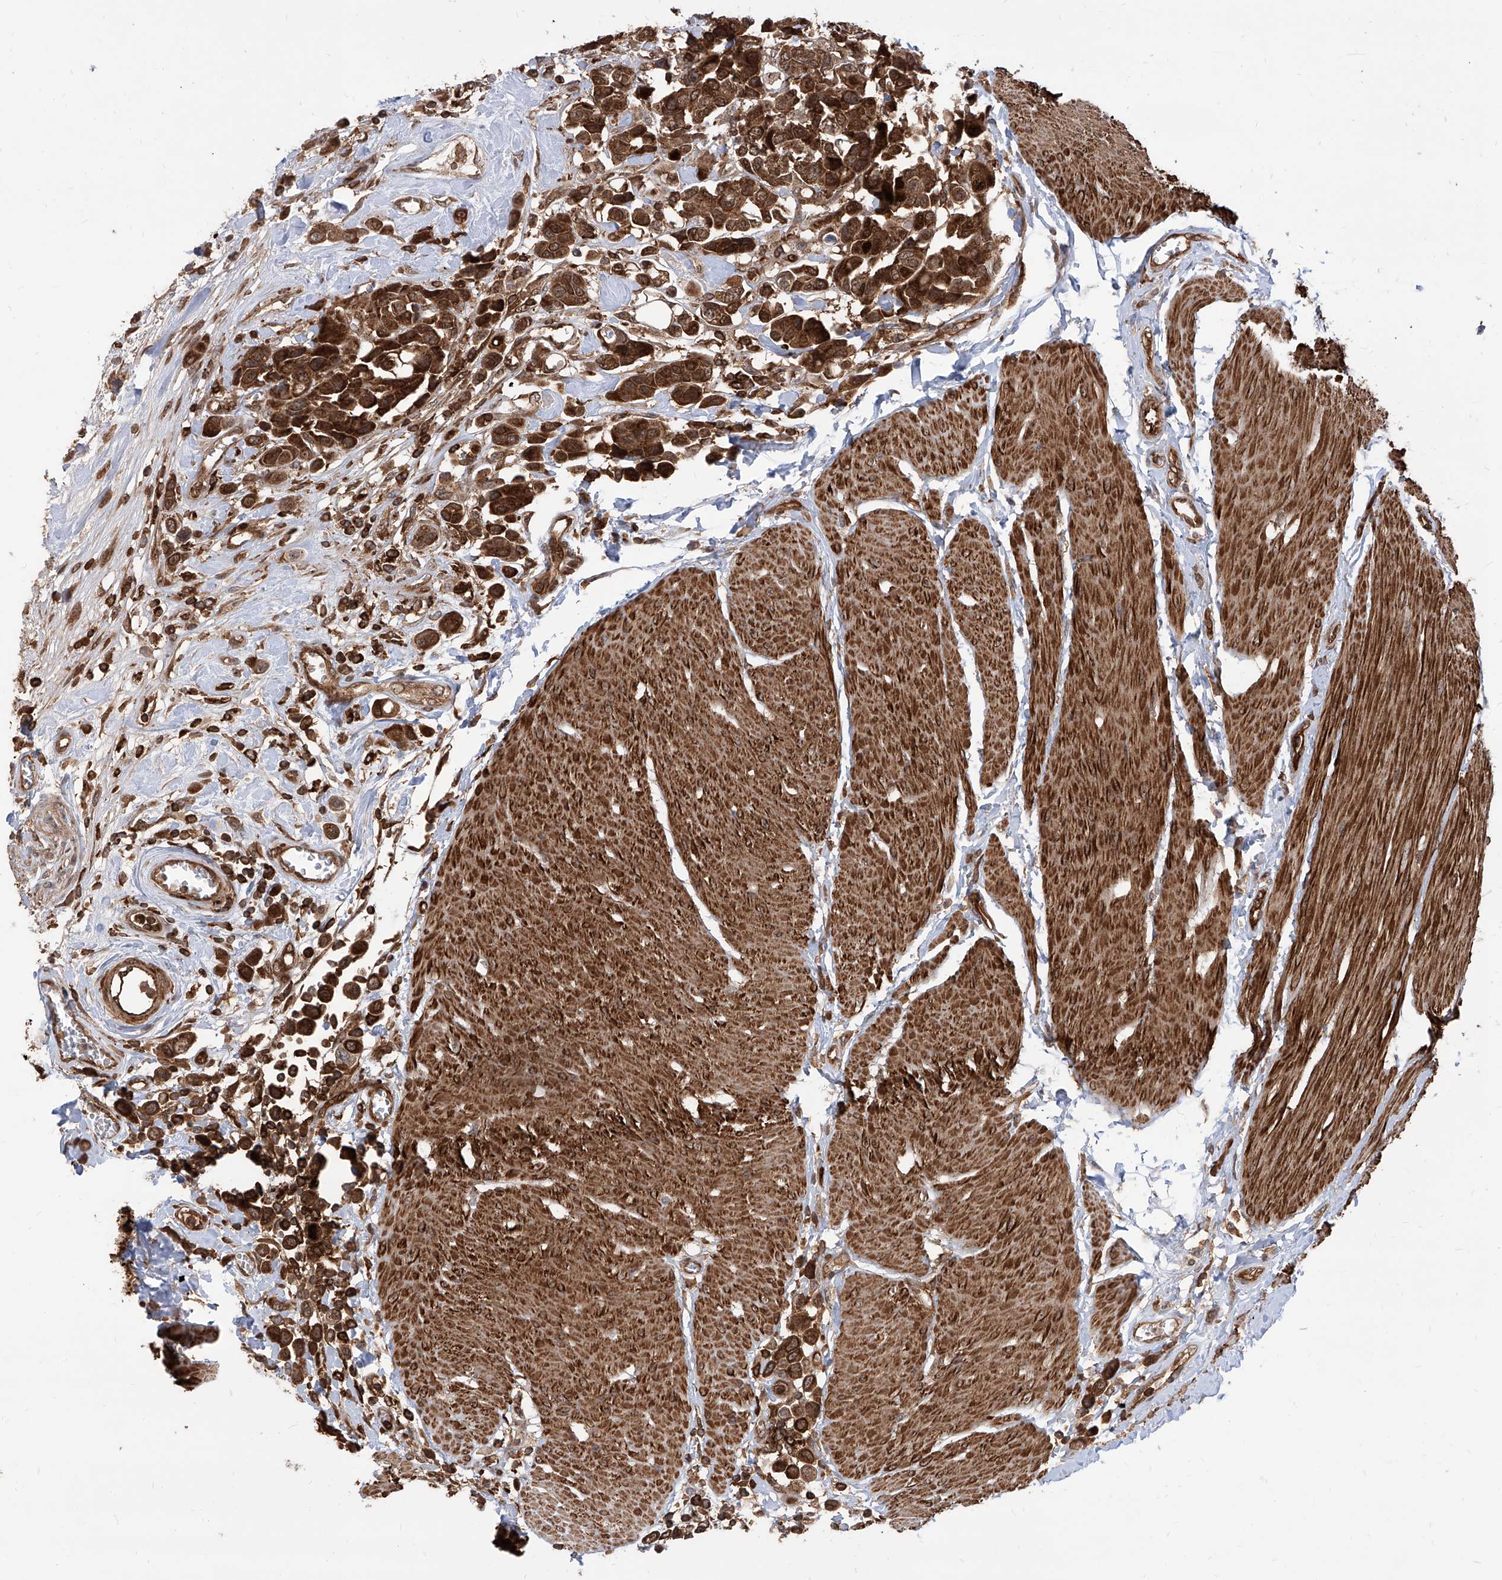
{"staining": {"intensity": "strong", "quantity": ">75%", "location": "cytoplasmic/membranous"}, "tissue": "urothelial cancer", "cell_type": "Tumor cells", "image_type": "cancer", "snomed": [{"axis": "morphology", "description": "Urothelial carcinoma, High grade"}, {"axis": "topography", "description": "Urinary bladder"}], "caption": "Urothelial cancer stained for a protein exhibits strong cytoplasmic/membranous positivity in tumor cells. Immunohistochemistry stains the protein in brown and the nuclei are stained blue.", "gene": "MAGED2", "patient": {"sex": "male", "age": 50}}